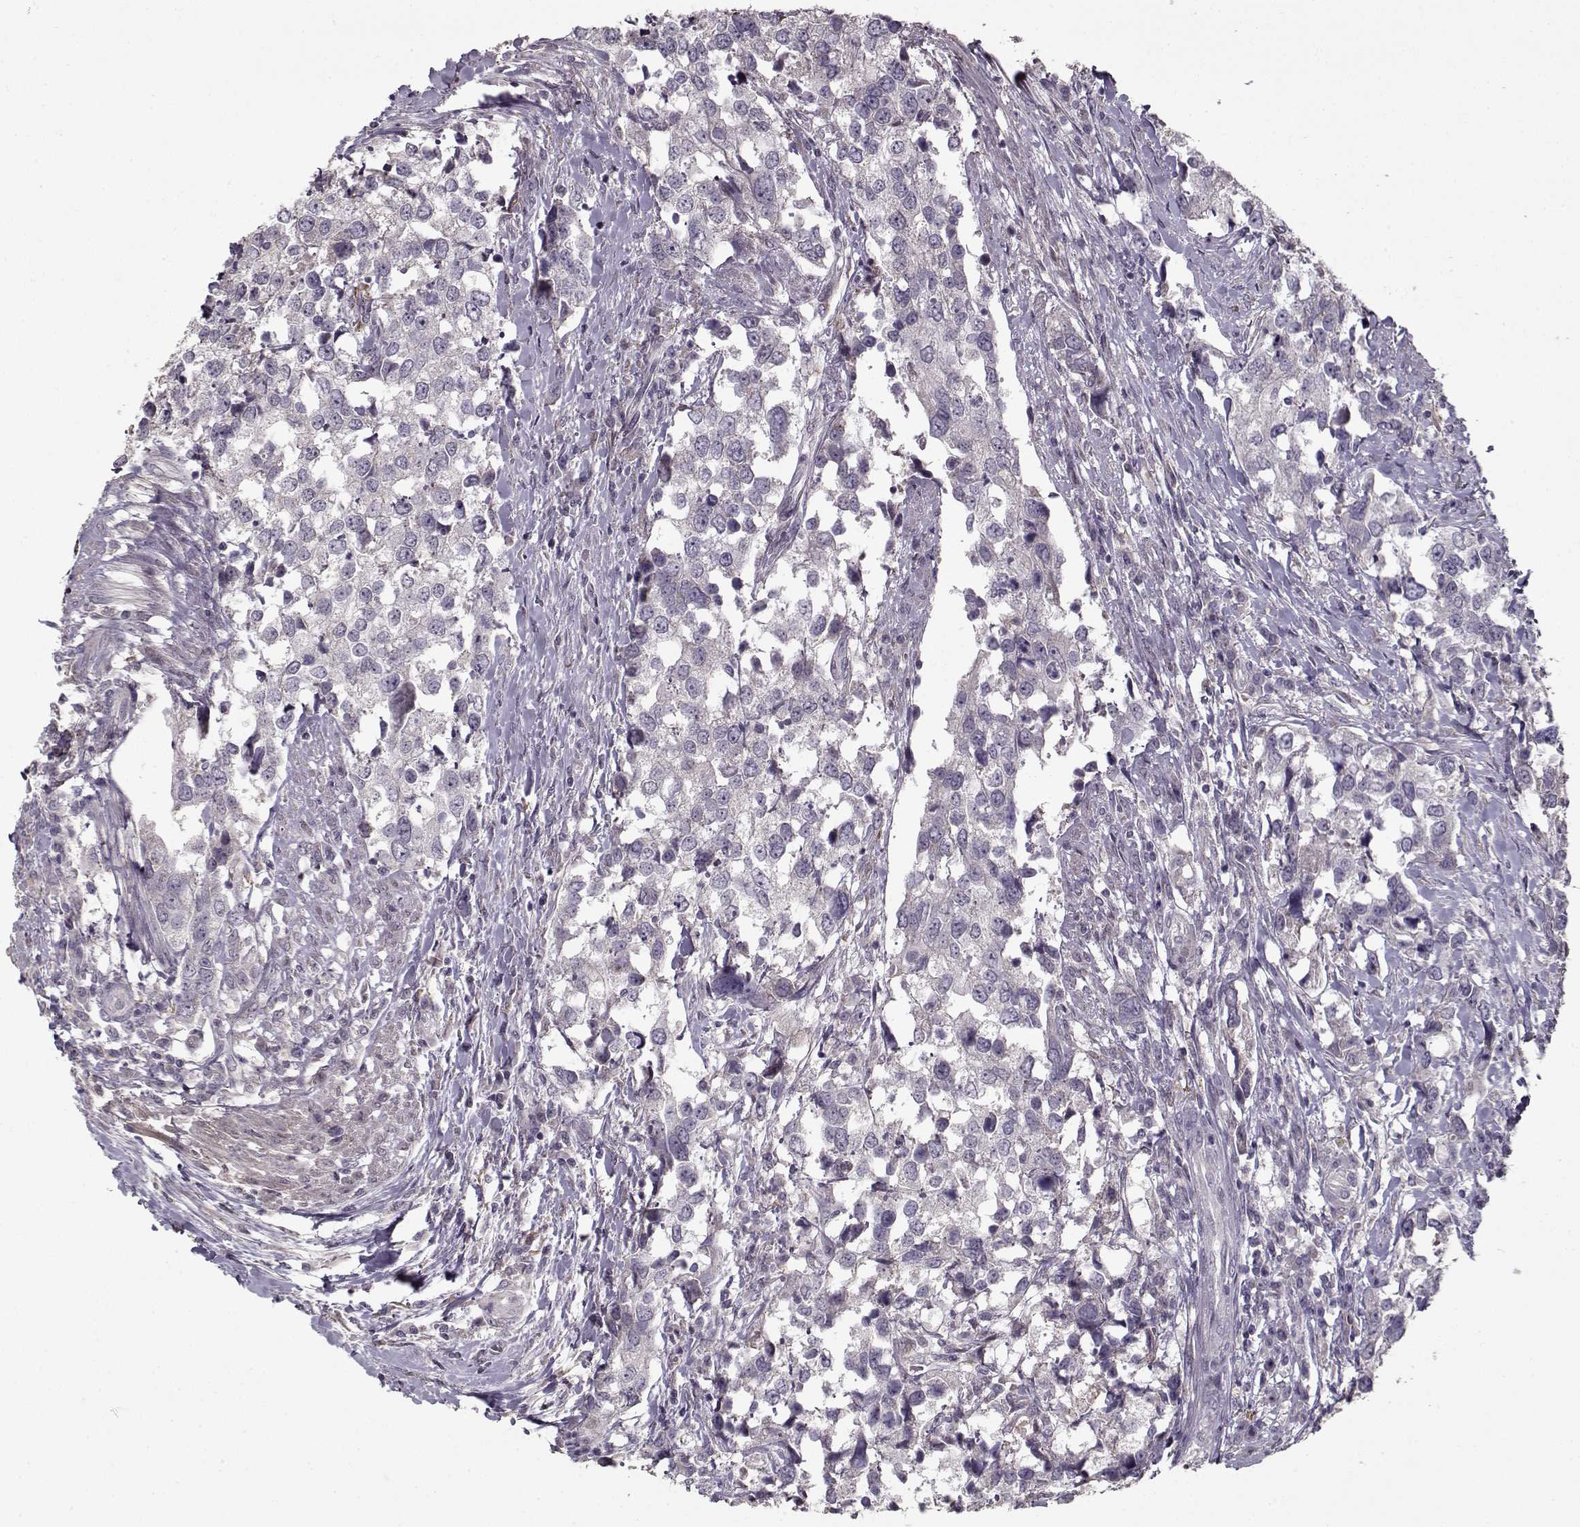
{"staining": {"intensity": "negative", "quantity": "none", "location": "none"}, "tissue": "urothelial cancer", "cell_type": "Tumor cells", "image_type": "cancer", "snomed": [{"axis": "morphology", "description": "Urothelial carcinoma, NOS"}, {"axis": "morphology", "description": "Urothelial carcinoma, High grade"}, {"axis": "topography", "description": "Urinary bladder"}], "caption": "This is an immunohistochemistry histopathology image of transitional cell carcinoma. There is no staining in tumor cells.", "gene": "LAMA2", "patient": {"sex": "male", "age": 63}}